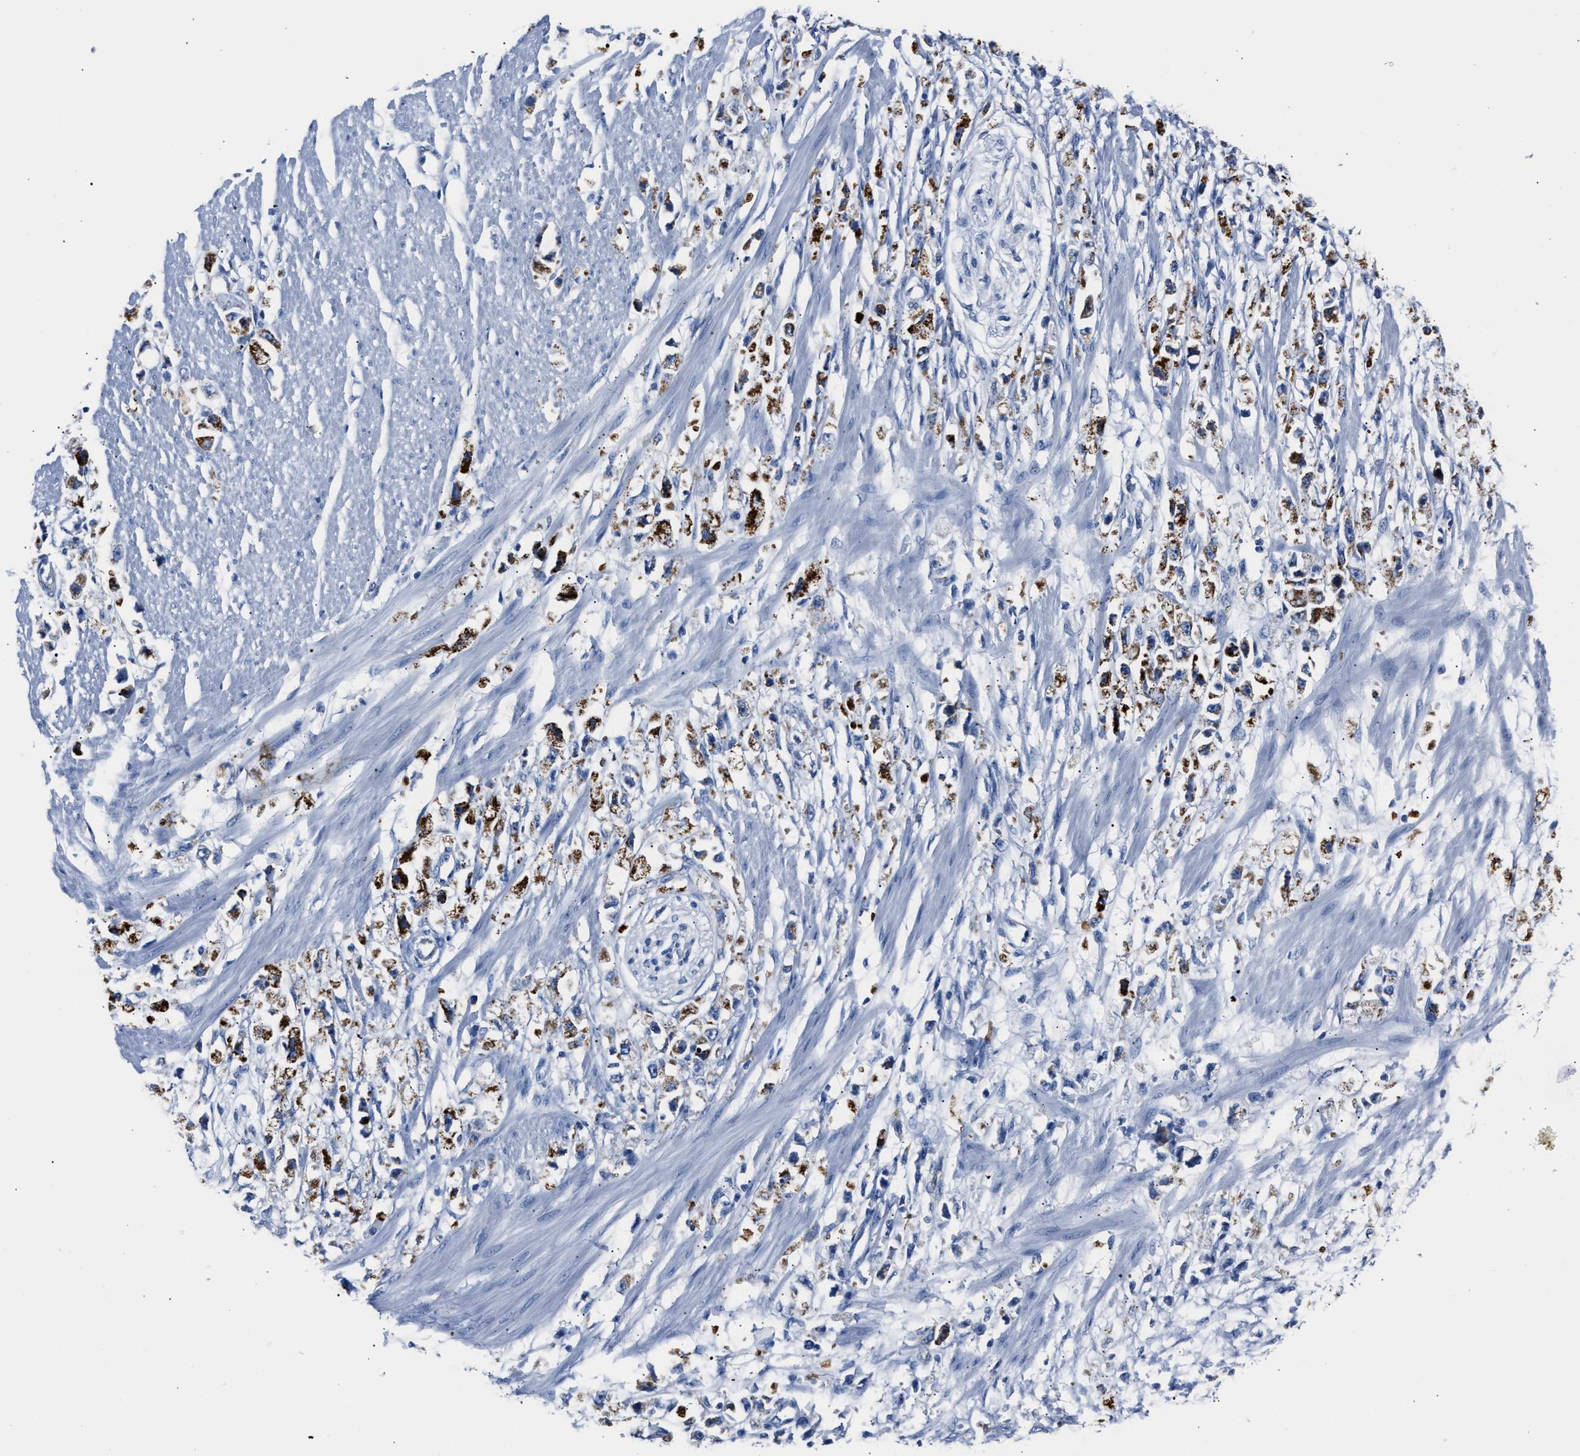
{"staining": {"intensity": "strong", "quantity": ">75%", "location": "cytoplasmic/membranous"}, "tissue": "stomach cancer", "cell_type": "Tumor cells", "image_type": "cancer", "snomed": [{"axis": "morphology", "description": "Adenocarcinoma, NOS"}, {"axis": "topography", "description": "Stomach"}], "caption": "IHC of stomach cancer reveals high levels of strong cytoplasmic/membranous expression in approximately >75% of tumor cells. (brown staining indicates protein expression, while blue staining denotes nuclei).", "gene": "AMACR", "patient": {"sex": "female", "age": 59}}